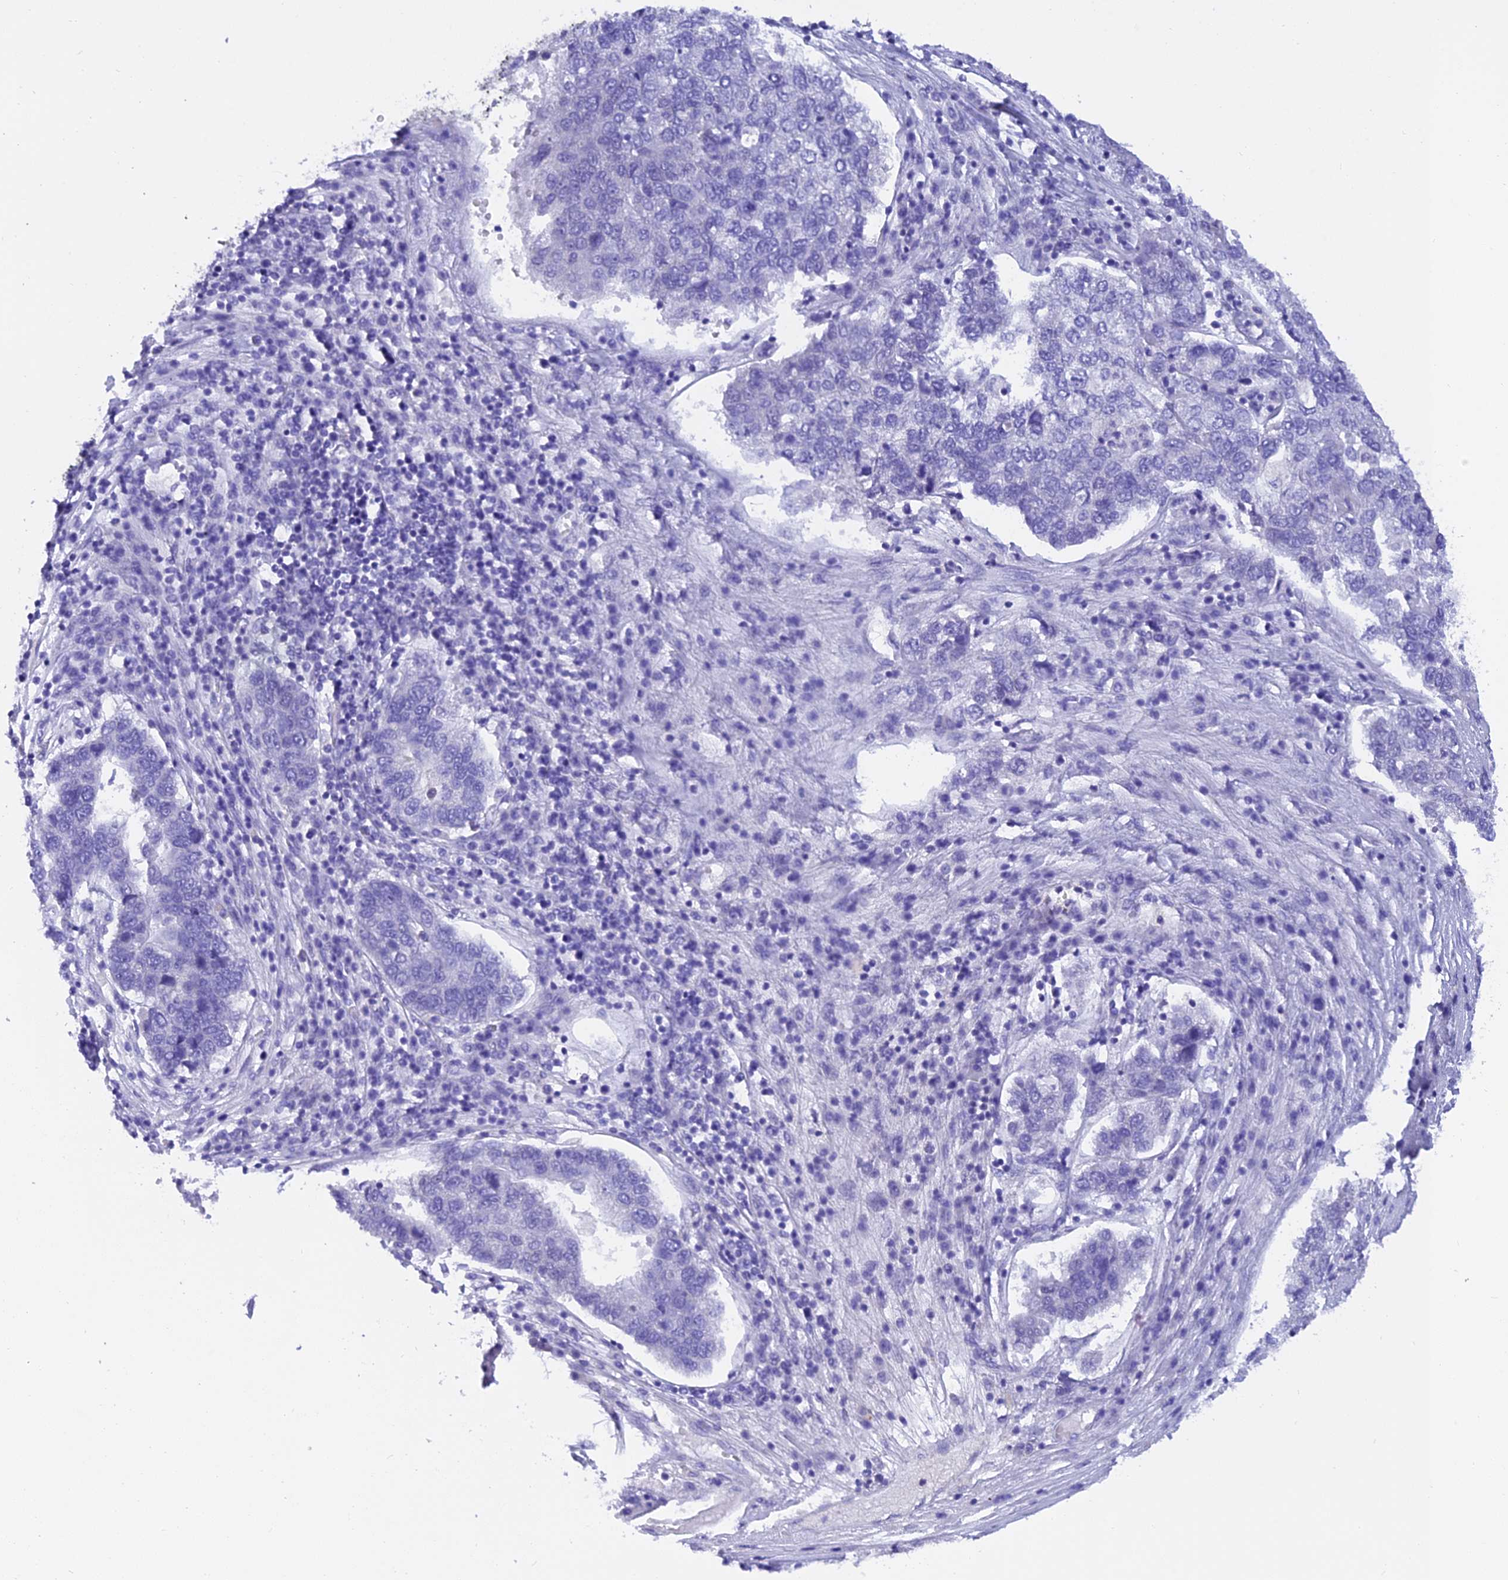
{"staining": {"intensity": "negative", "quantity": "none", "location": "none"}, "tissue": "pancreatic cancer", "cell_type": "Tumor cells", "image_type": "cancer", "snomed": [{"axis": "morphology", "description": "Adenocarcinoma, NOS"}, {"axis": "topography", "description": "Pancreas"}], "caption": "The micrograph demonstrates no staining of tumor cells in adenocarcinoma (pancreatic).", "gene": "C17orf67", "patient": {"sex": "female", "age": 61}}